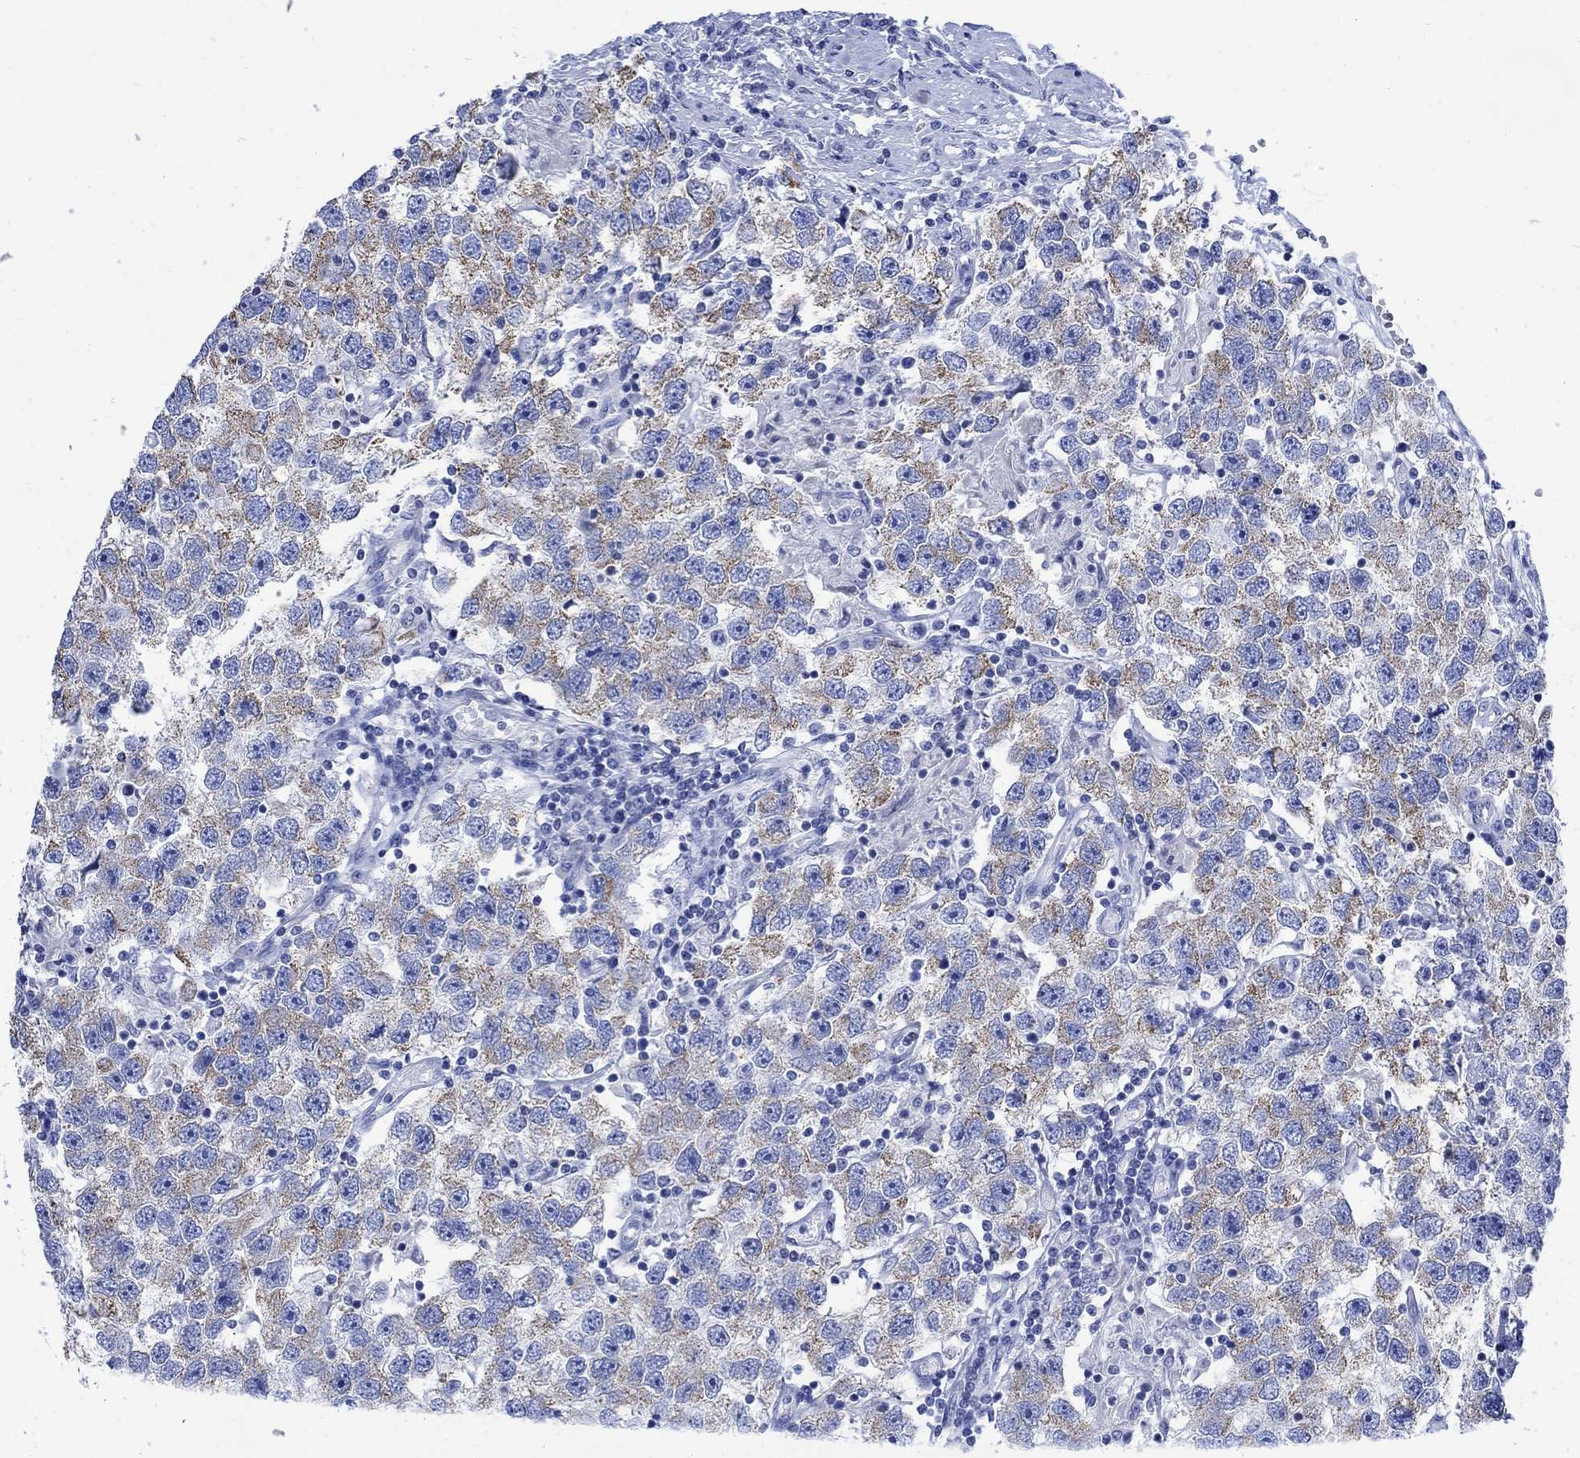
{"staining": {"intensity": "weak", "quantity": "25%-75%", "location": "cytoplasmic/membranous"}, "tissue": "testis cancer", "cell_type": "Tumor cells", "image_type": "cancer", "snomed": [{"axis": "morphology", "description": "Seminoma, NOS"}, {"axis": "topography", "description": "Testis"}], "caption": "Tumor cells display weak cytoplasmic/membranous expression in about 25%-75% of cells in testis seminoma.", "gene": "CPLX2", "patient": {"sex": "male", "age": 26}}